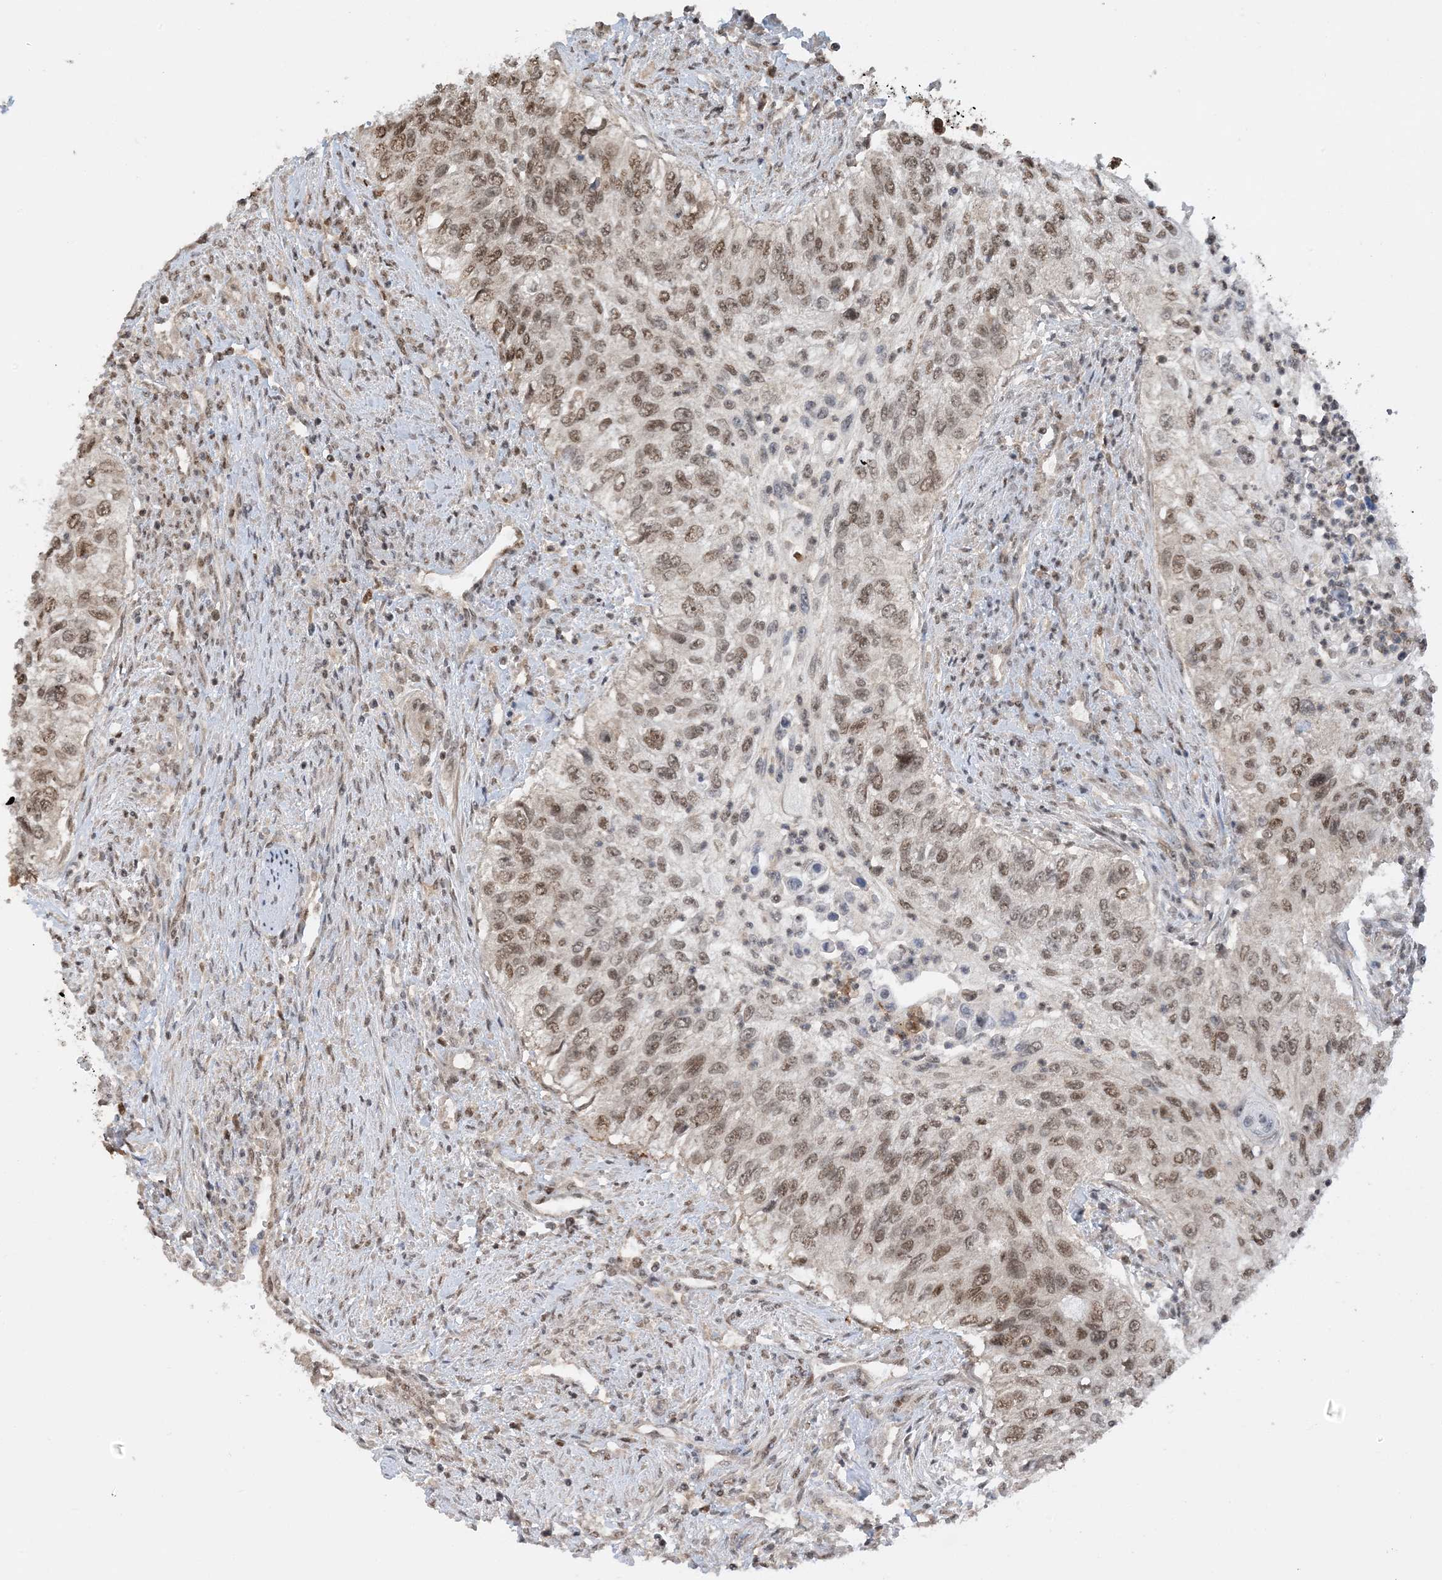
{"staining": {"intensity": "moderate", "quantity": ">75%", "location": "nuclear"}, "tissue": "urothelial cancer", "cell_type": "Tumor cells", "image_type": "cancer", "snomed": [{"axis": "morphology", "description": "Urothelial carcinoma, High grade"}, {"axis": "topography", "description": "Urinary bladder"}], "caption": "Human urothelial cancer stained with a brown dye exhibits moderate nuclear positive staining in about >75% of tumor cells.", "gene": "ACYP2", "patient": {"sex": "female", "age": 60}}